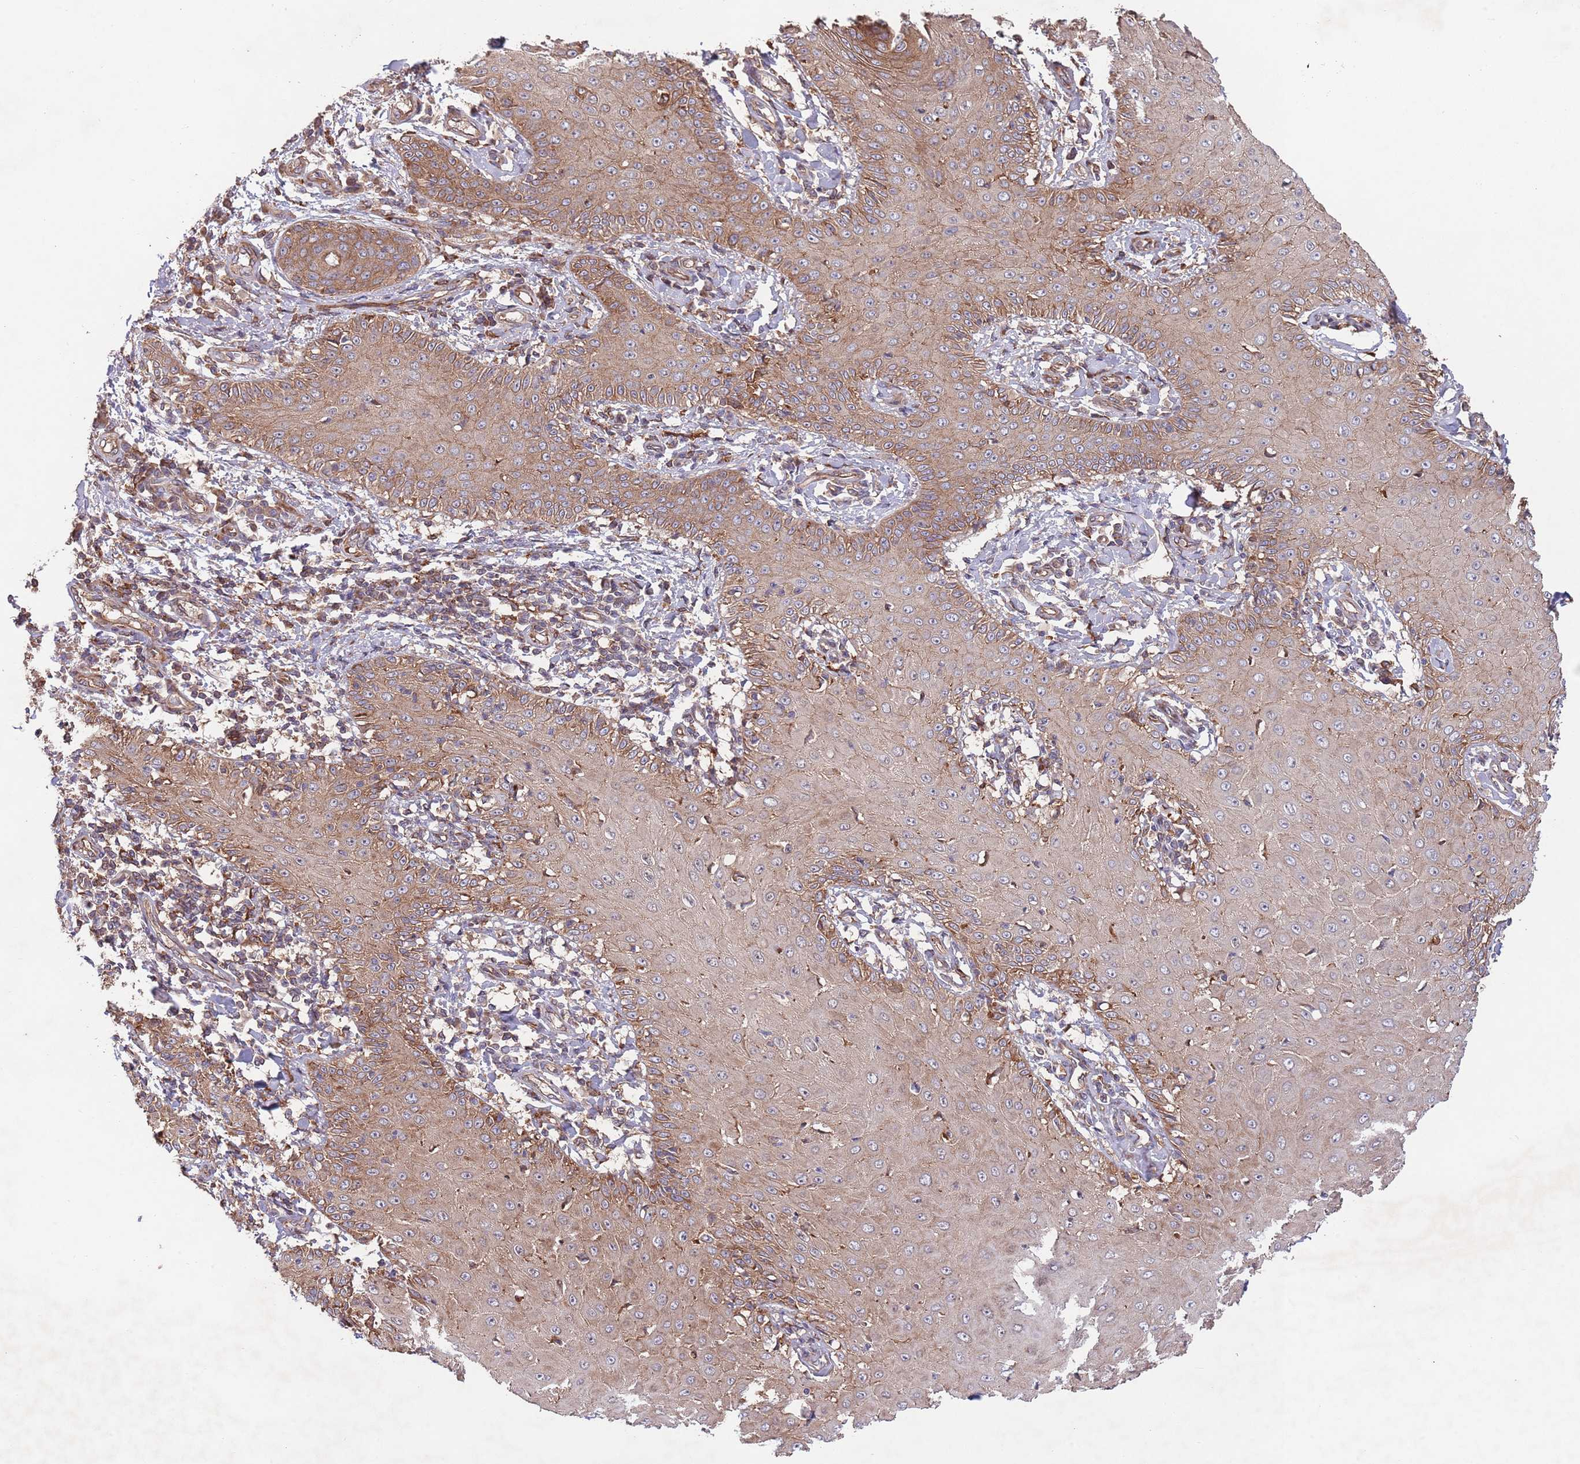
{"staining": {"intensity": "moderate", "quantity": "25%-75%", "location": "cytoplasmic/membranous"}, "tissue": "skin cancer", "cell_type": "Tumor cells", "image_type": "cancer", "snomed": [{"axis": "morphology", "description": "Squamous cell carcinoma, NOS"}, {"axis": "topography", "description": "Skin"}], "caption": "Immunohistochemical staining of human skin cancer (squamous cell carcinoma) exhibits moderate cytoplasmic/membranous protein positivity in approximately 25%-75% of tumor cells. (Brightfield microscopy of DAB IHC at high magnification).", "gene": "RNF19B", "patient": {"sex": "male", "age": 70}}